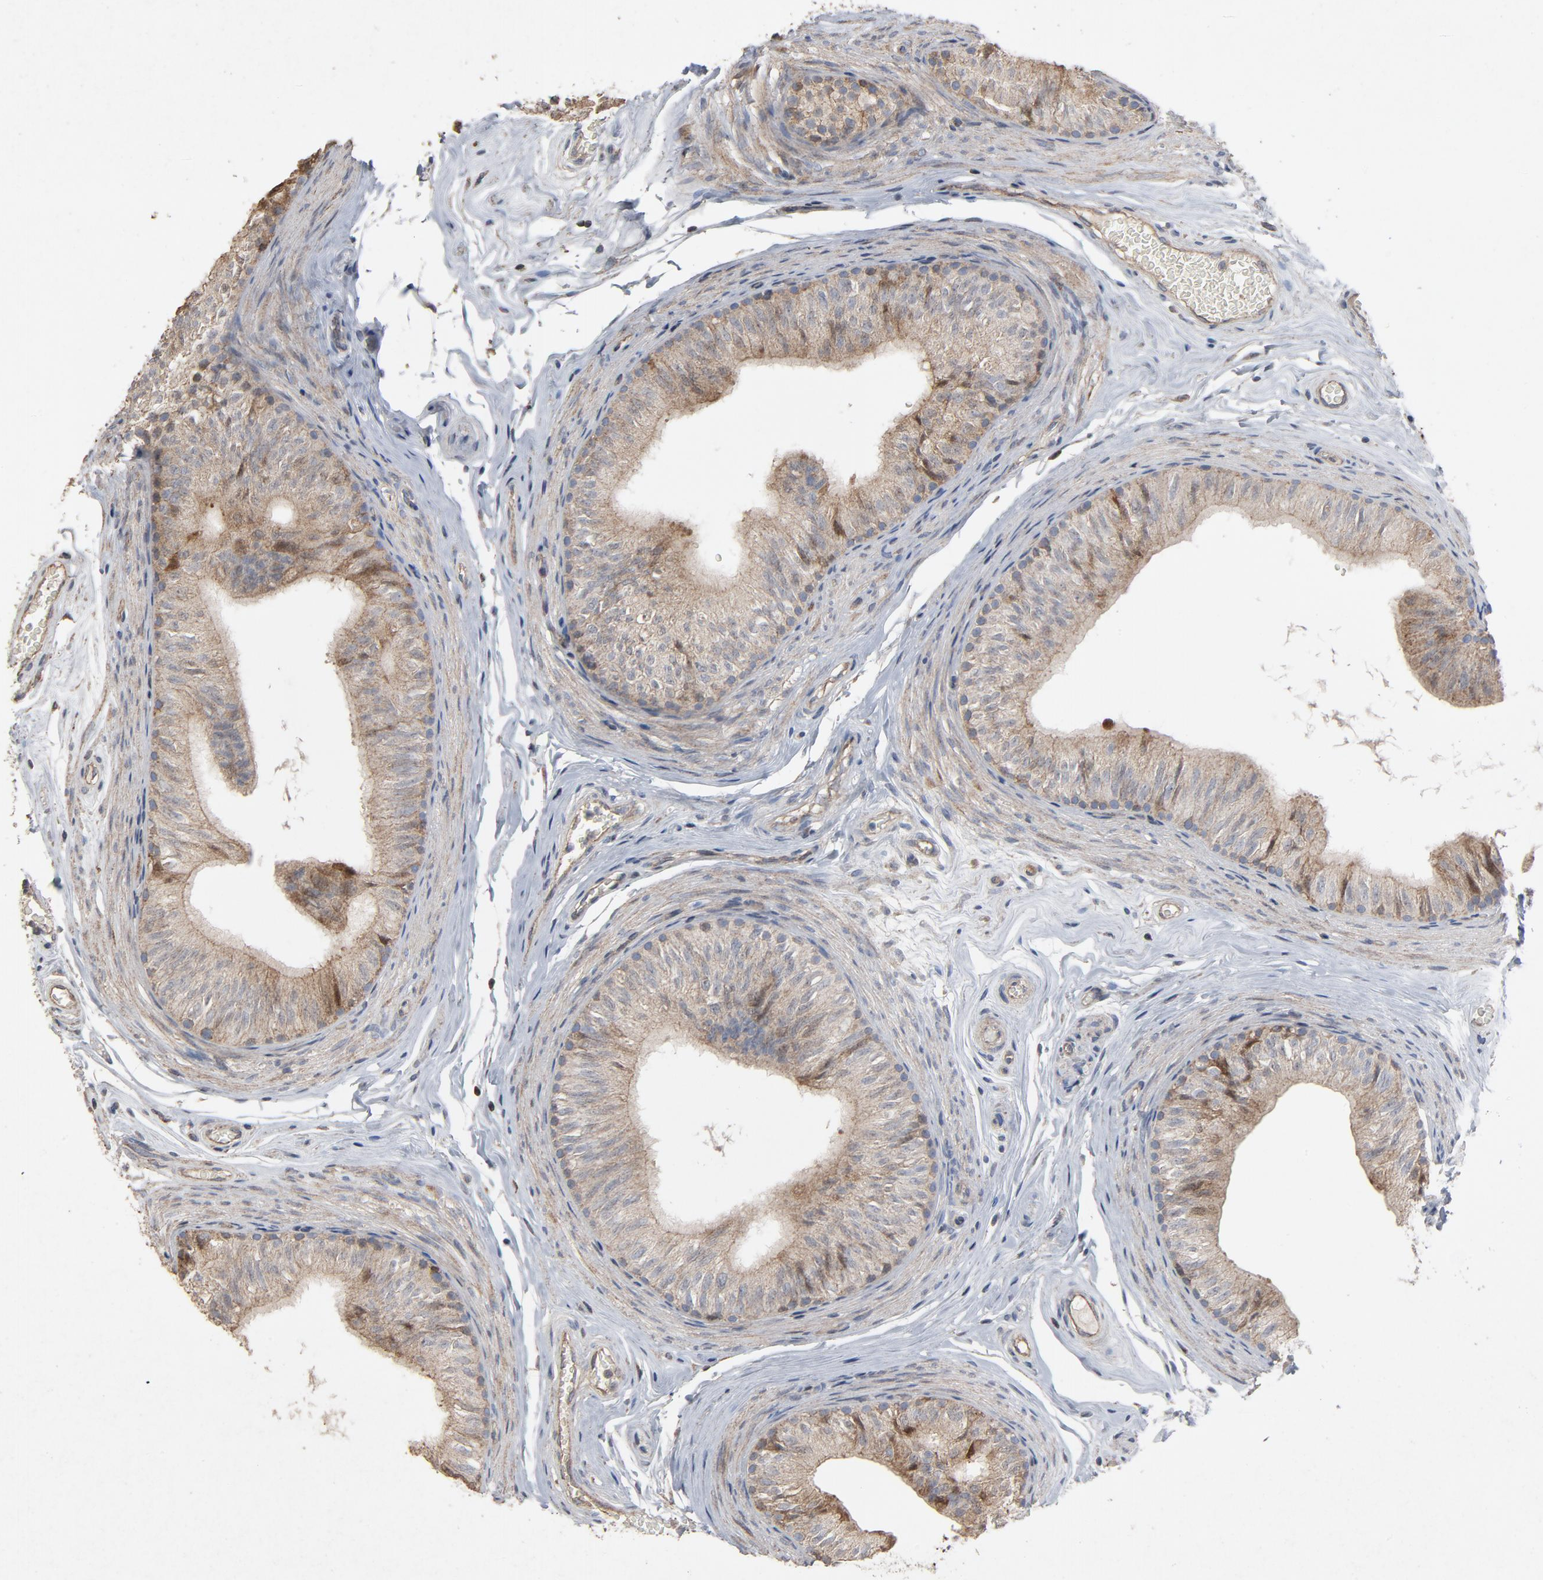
{"staining": {"intensity": "weak", "quantity": ">75%", "location": "cytoplasmic/membranous"}, "tissue": "epididymis", "cell_type": "Glandular cells", "image_type": "normal", "snomed": [{"axis": "morphology", "description": "Normal tissue, NOS"}, {"axis": "topography", "description": "Testis"}, {"axis": "topography", "description": "Epididymis"}], "caption": "Normal epididymis was stained to show a protein in brown. There is low levels of weak cytoplasmic/membranous staining in about >75% of glandular cells. (DAB = brown stain, brightfield microscopy at high magnification).", "gene": "CDK6", "patient": {"sex": "male", "age": 36}}